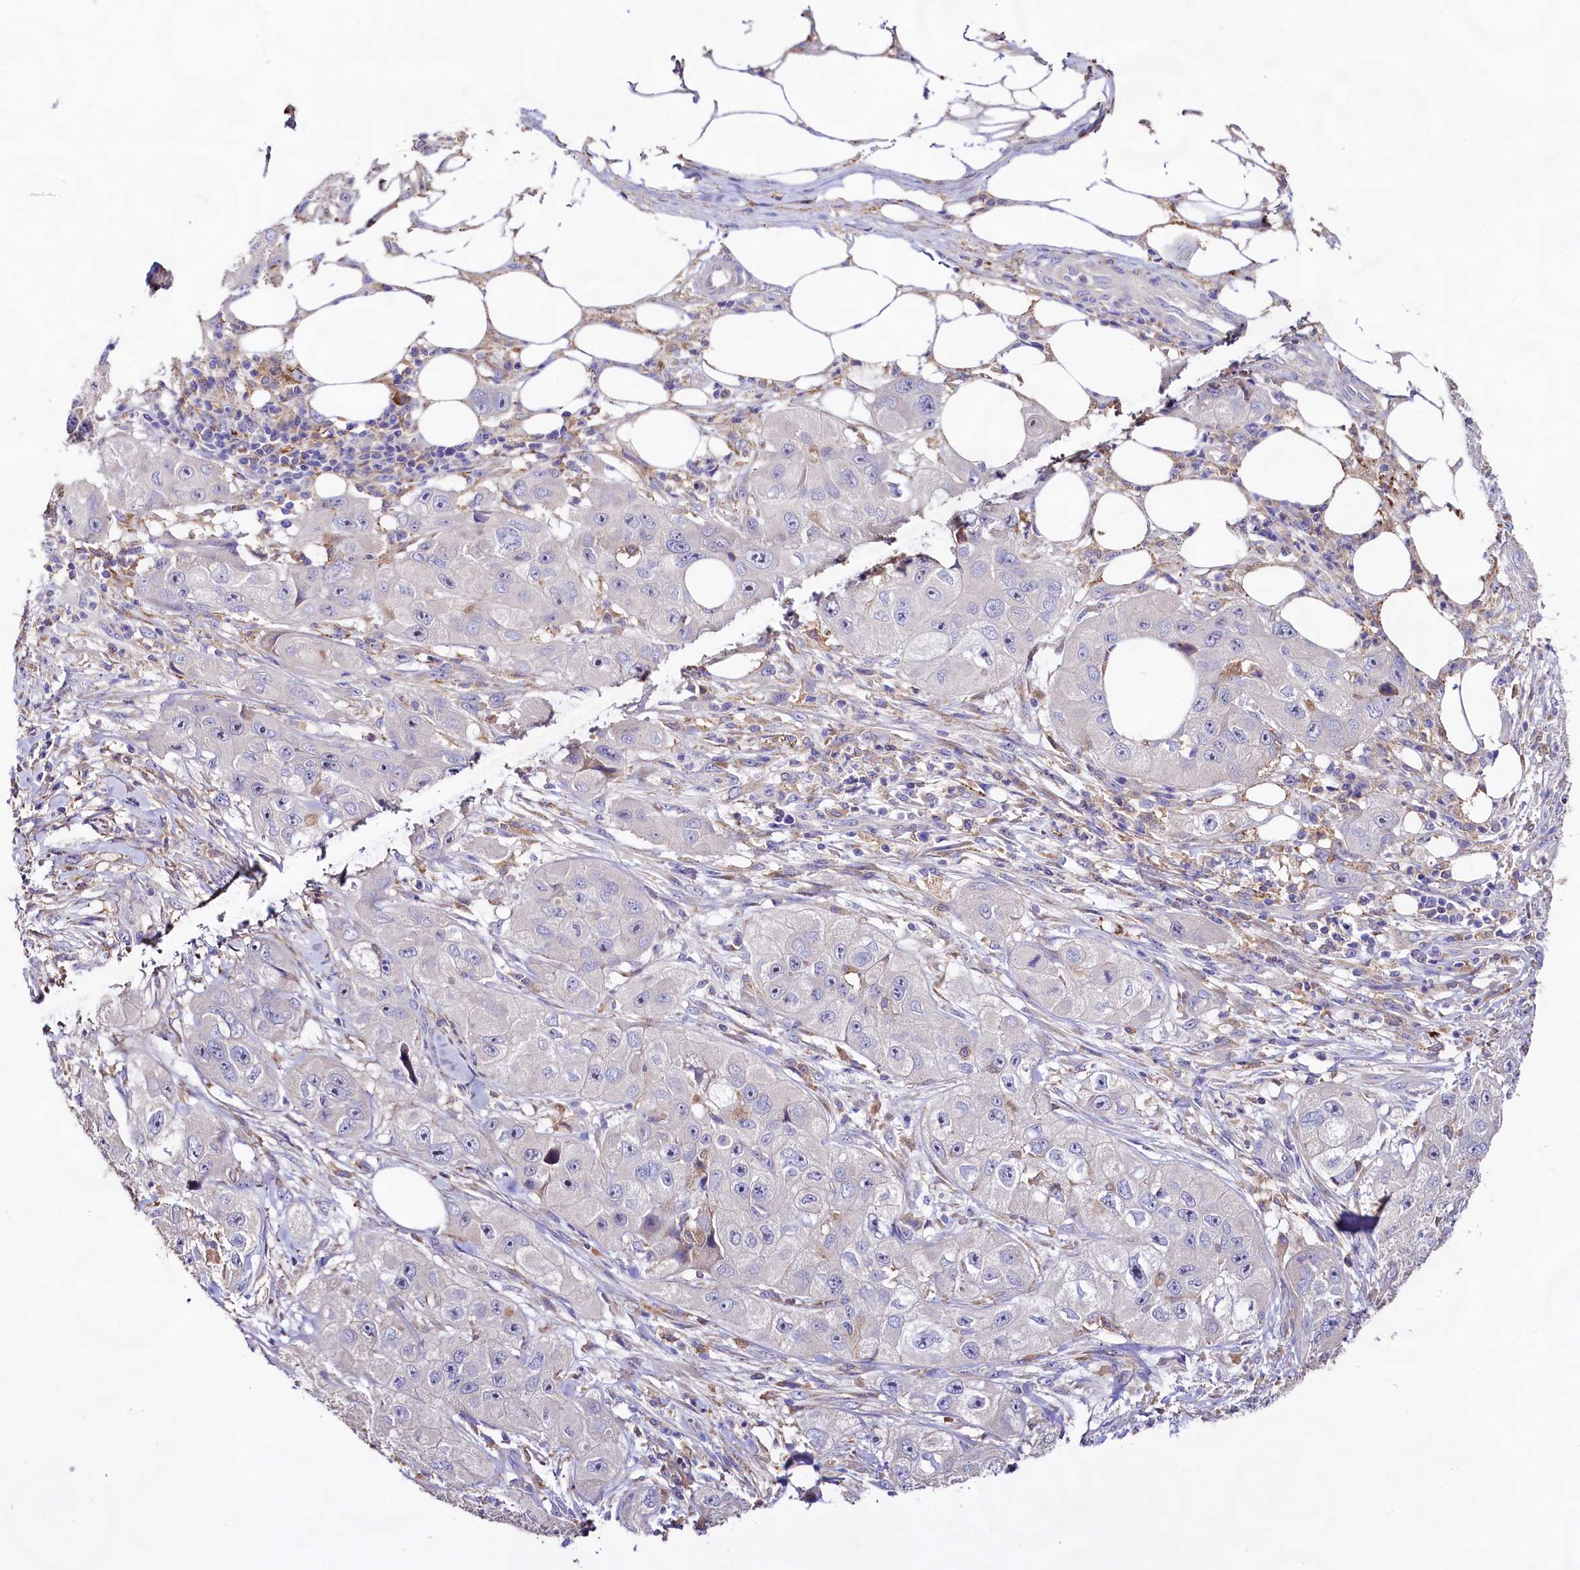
{"staining": {"intensity": "negative", "quantity": "none", "location": "none"}, "tissue": "skin cancer", "cell_type": "Tumor cells", "image_type": "cancer", "snomed": [{"axis": "morphology", "description": "Squamous cell carcinoma, NOS"}, {"axis": "topography", "description": "Skin"}, {"axis": "topography", "description": "Subcutis"}], "caption": "Immunohistochemistry (IHC) of human skin cancer (squamous cell carcinoma) reveals no expression in tumor cells.", "gene": "DMXL2", "patient": {"sex": "male", "age": 73}}